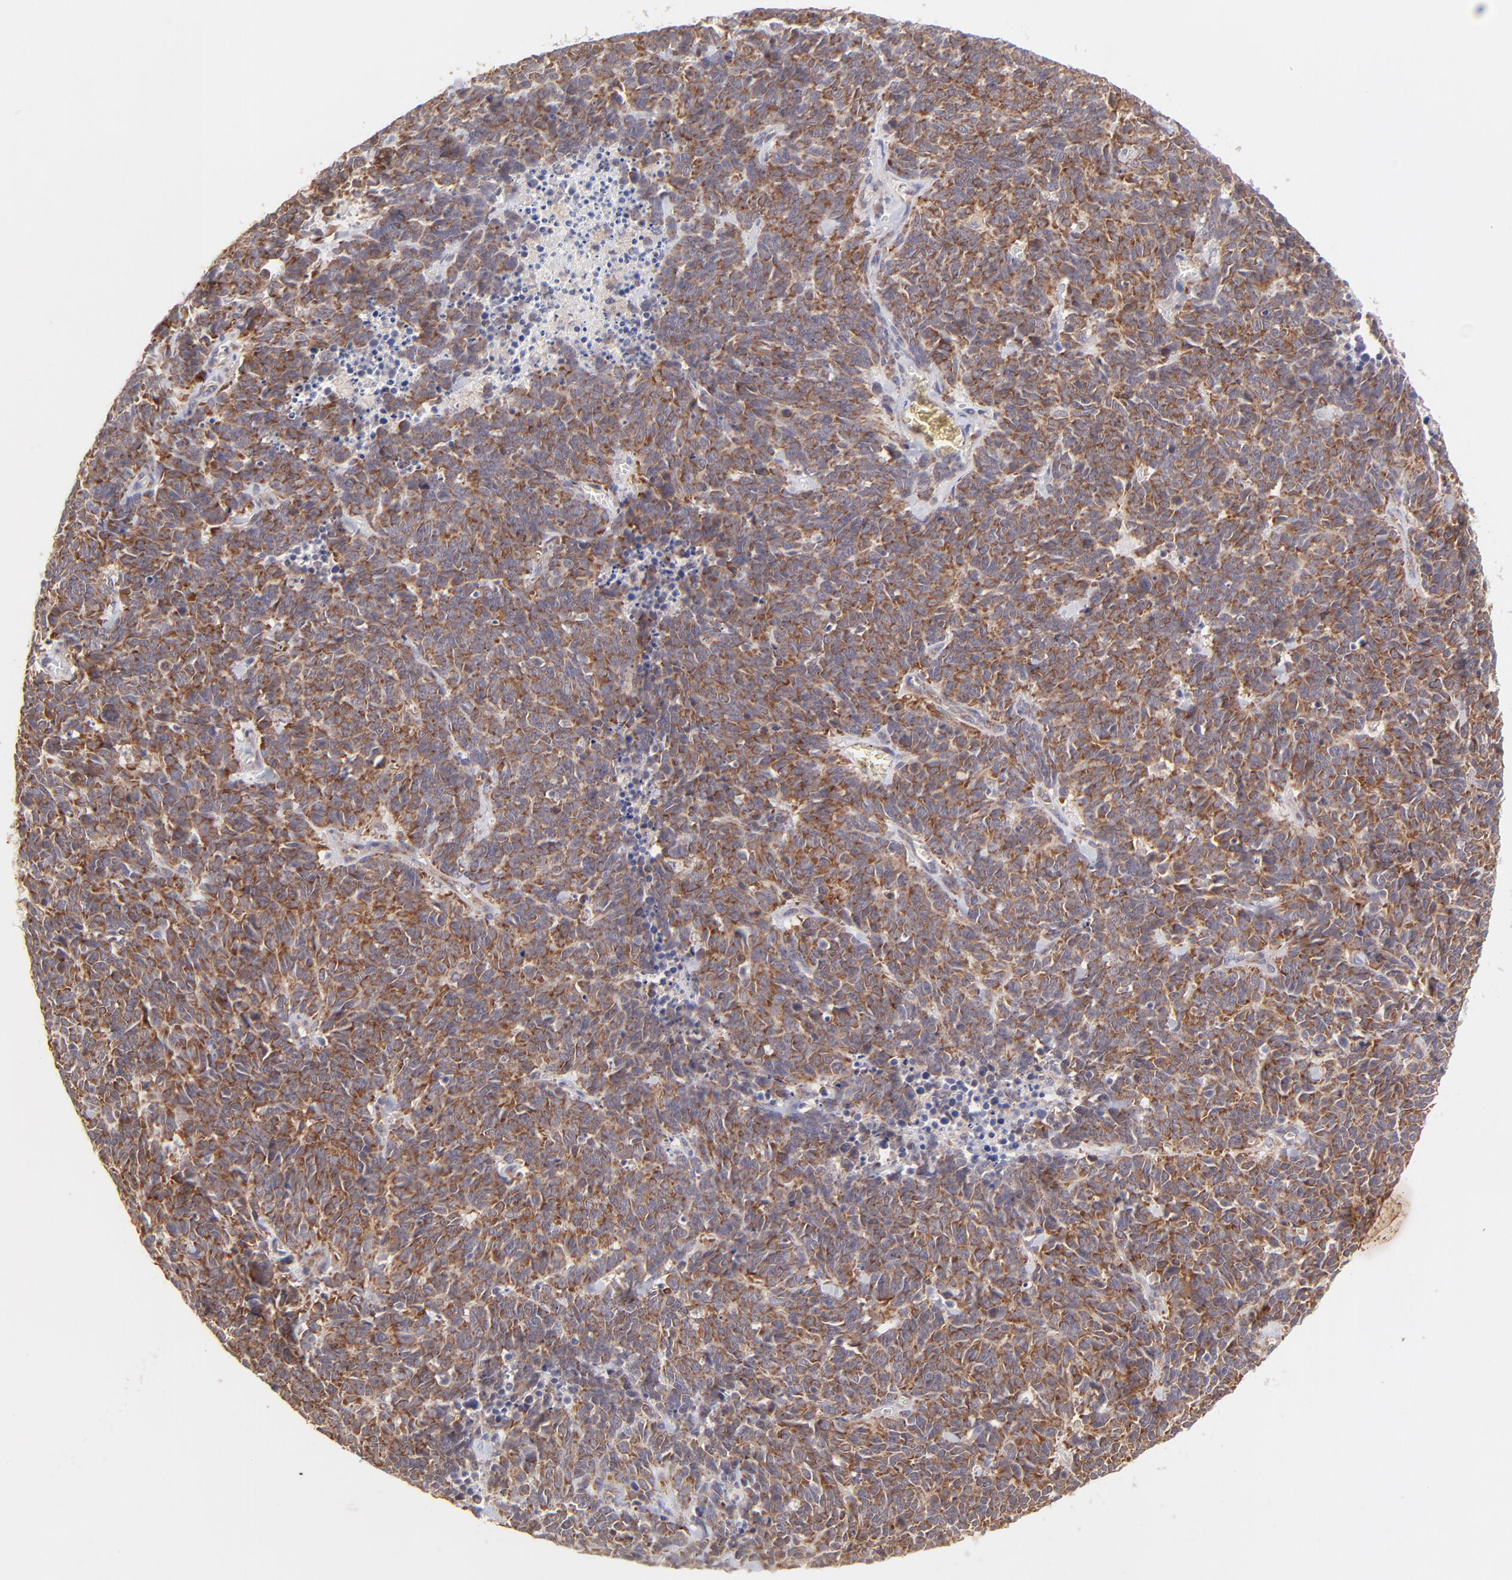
{"staining": {"intensity": "strong", "quantity": ">75%", "location": "cytoplasmic/membranous"}, "tissue": "lung cancer", "cell_type": "Tumor cells", "image_type": "cancer", "snomed": [{"axis": "morphology", "description": "Neoplasm, malignant, NOS"}, {"axis": "topography", "description": "Lung"}], "caption": "An immunohistochemistry (IHC) photomicrograph of tumor tissue is shown. Protein staining in brown shows strong cytoplasmic/membranous positivity in lung neoplasm (malignant) within tumor cells. (Brightfield microscopy of DAB IHC at high magnification).", "gene": "TNRC6B", "patient": {"sex": "female", "age": 58}}